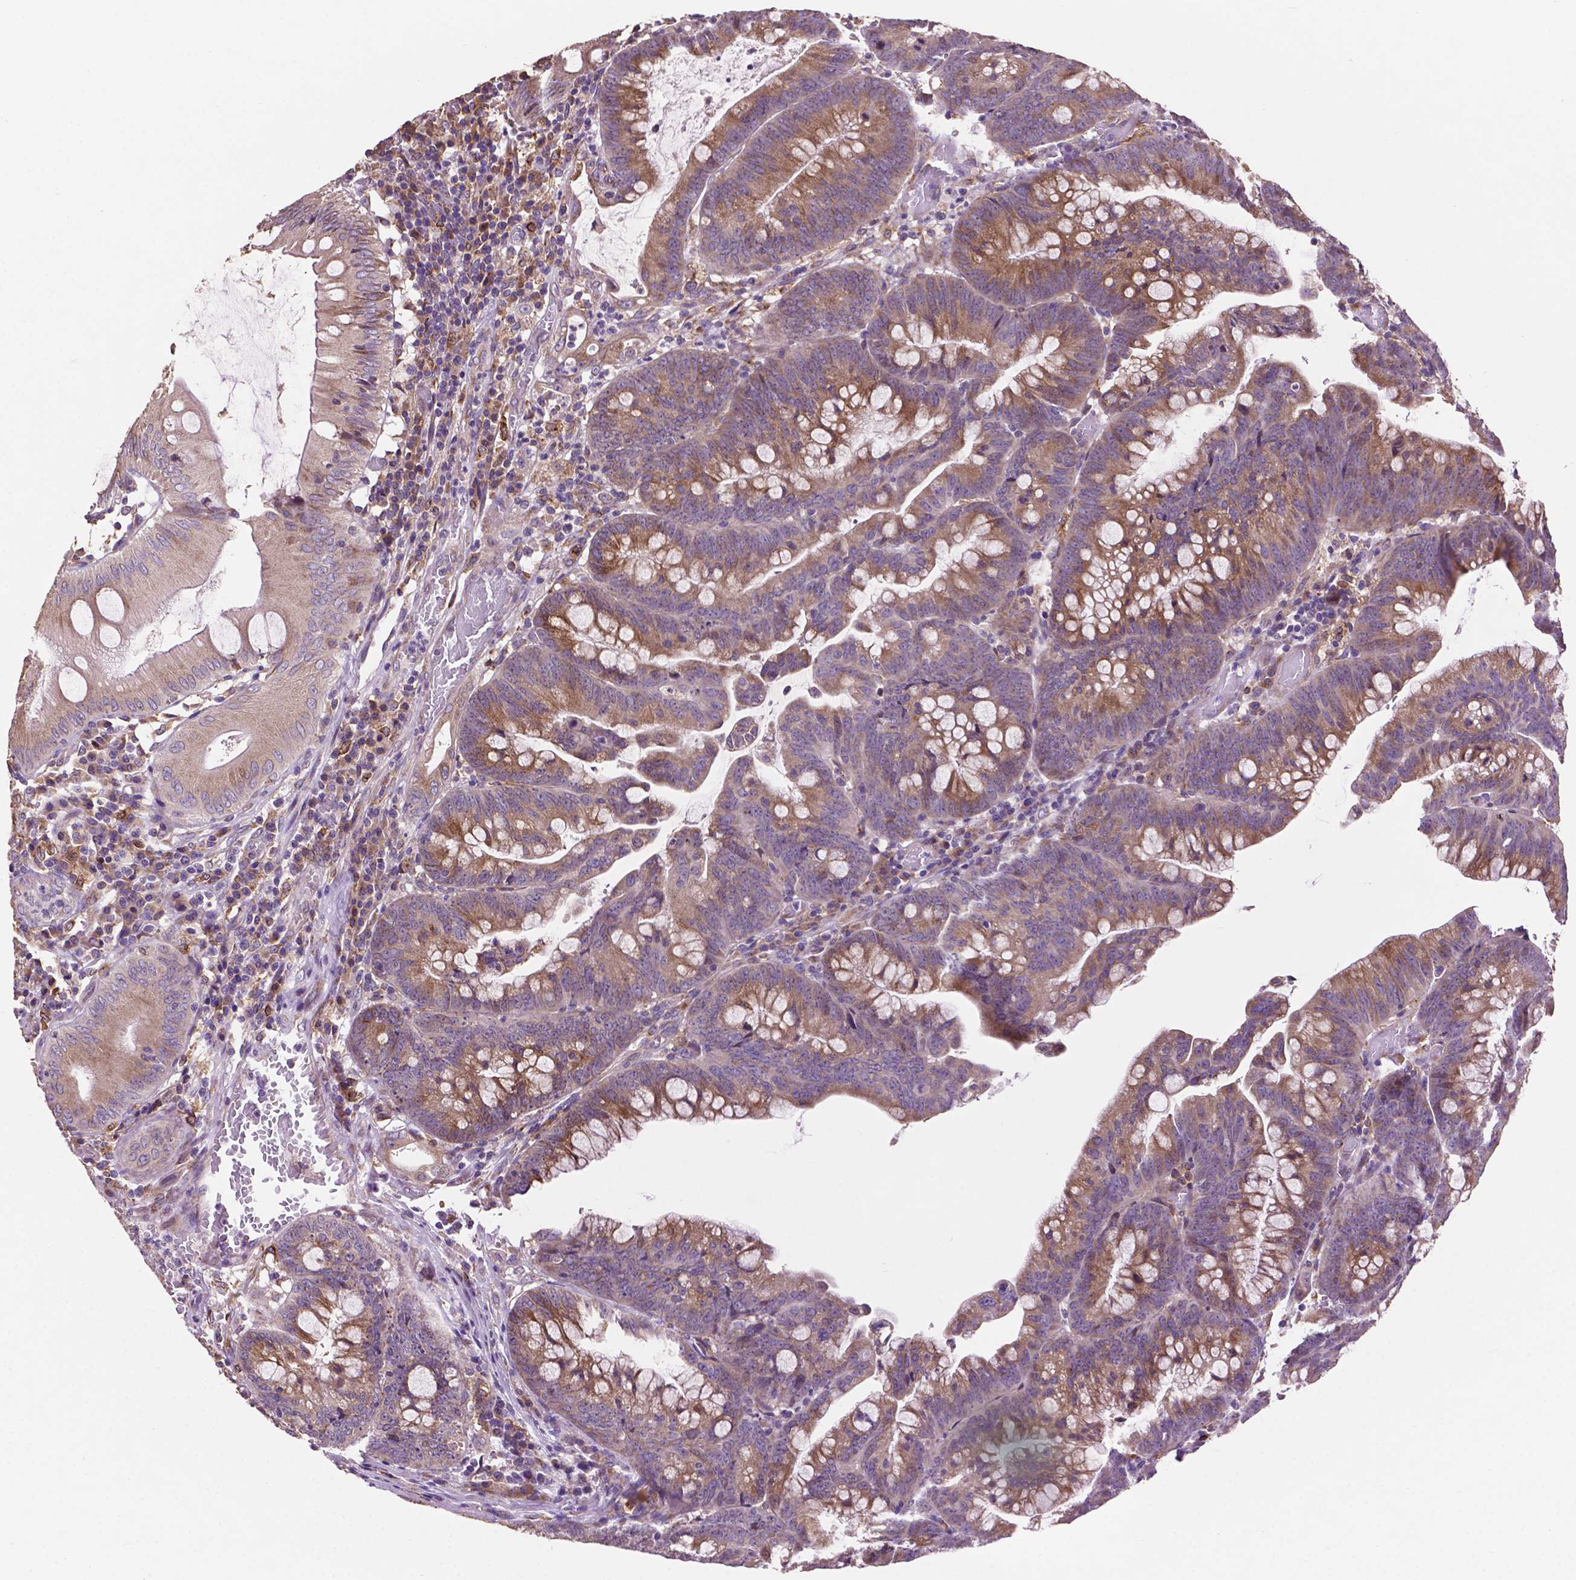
{"staining": {"intensity": "moderate", "quantity": "25%-75%", "location": "cytoplasmic/membranous"}, "tissue": "colorectal cancer", "cell_type": "Tumor cells", "image_type": "cancer", "snomed": [{"axis": "morphology", "description": "Adenocarcinoma, NOS"}, {"axis": "topography", "description": "Colon"}], "caption": "This image demonstrates adenocarcinoma (colorectal) stained with immunohistochemistry (IHC) to label a protein in brown. The cytoplasmic/membranous of tumor cells show moderate positivity for the protein. Nuclei are counter-stained blue.", "gene": "MBTPS1", "patient": {"sex": "male", "age": 62}}